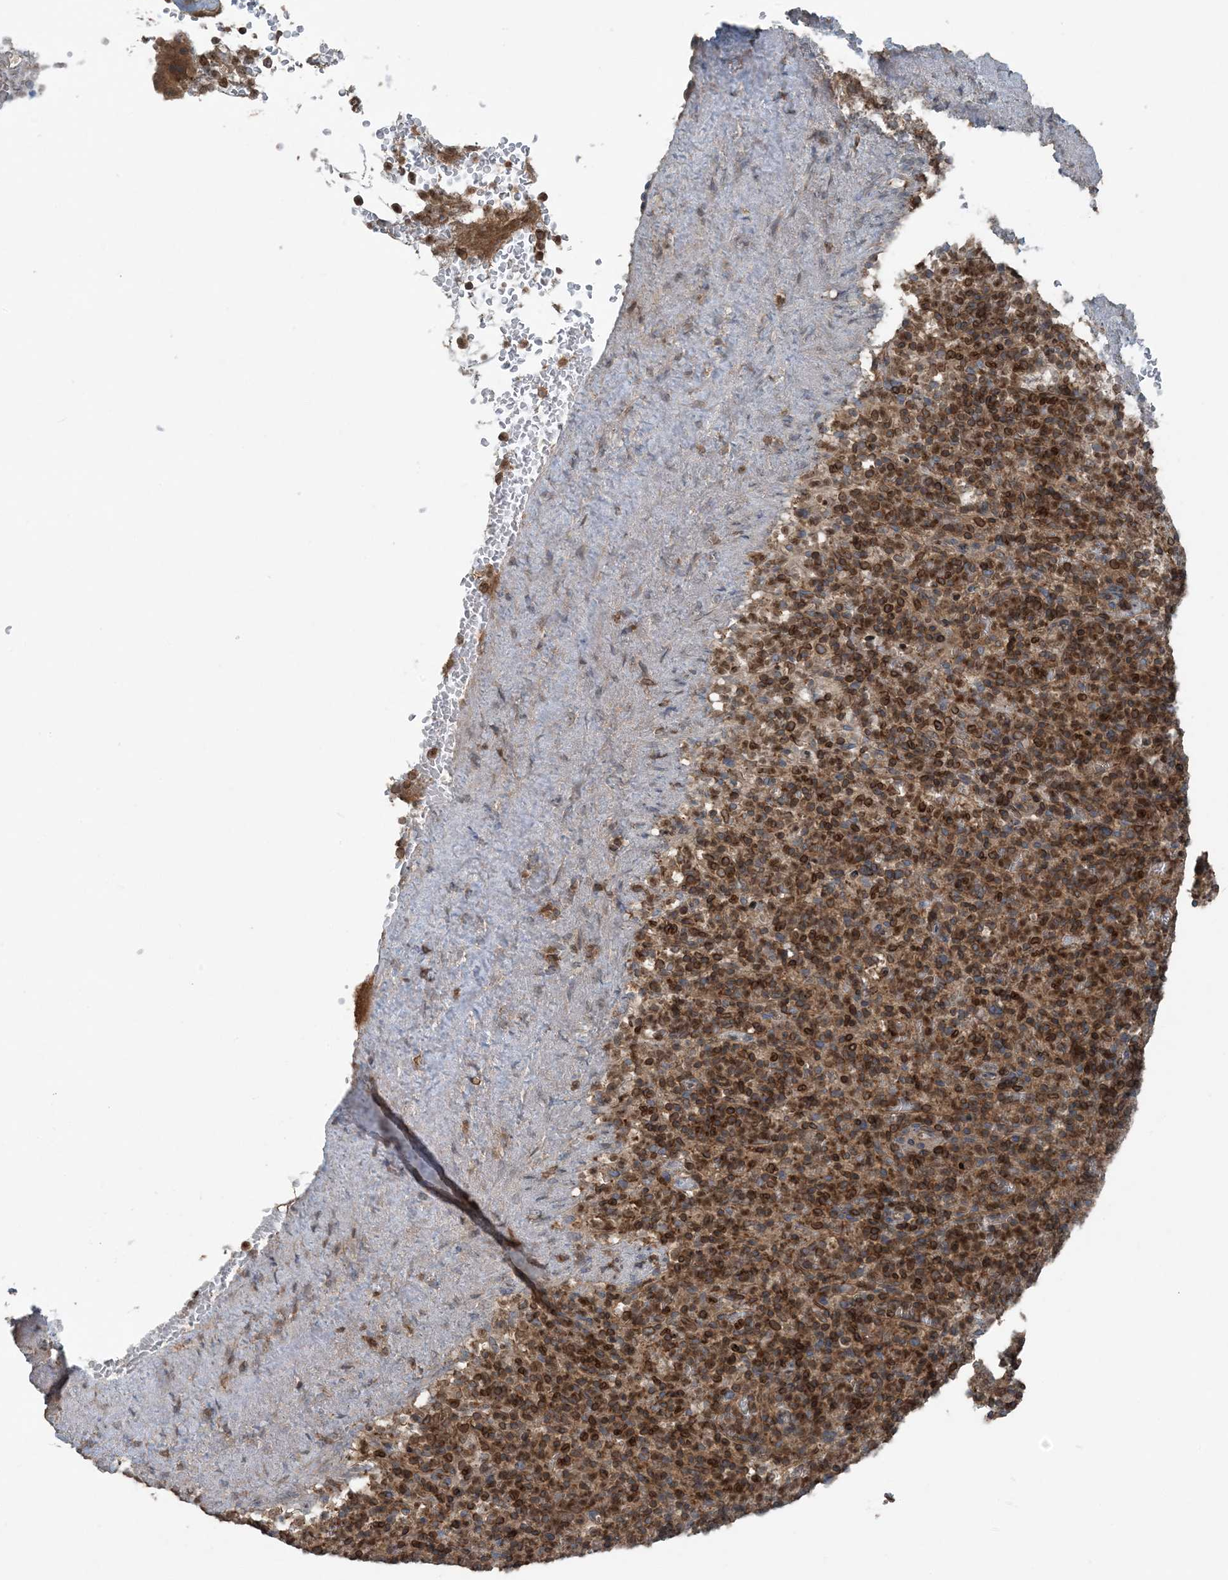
{"staining": {"intensity": "moderate", "quantity": "25%-75%", "location": "cytoplasmic/membranous,nuclear"}, "tissue": "spleen", "cell_type": "Cells in red pulp", "image_type": "normal", "snomed": [{"axis": "morphology", "description": "Normal tissue, NOS"}, {"axis": "topography", "description": "Spleen"}], "caption": "Spleen stained with a brown dye exhibits moderate cytoplasmic/membranous,nuclear positive positivity in approximately 25%-75% of cells in red pulp.", "gene": "ZFAND2B", "patient": {"sex": "female", "age": 74}}